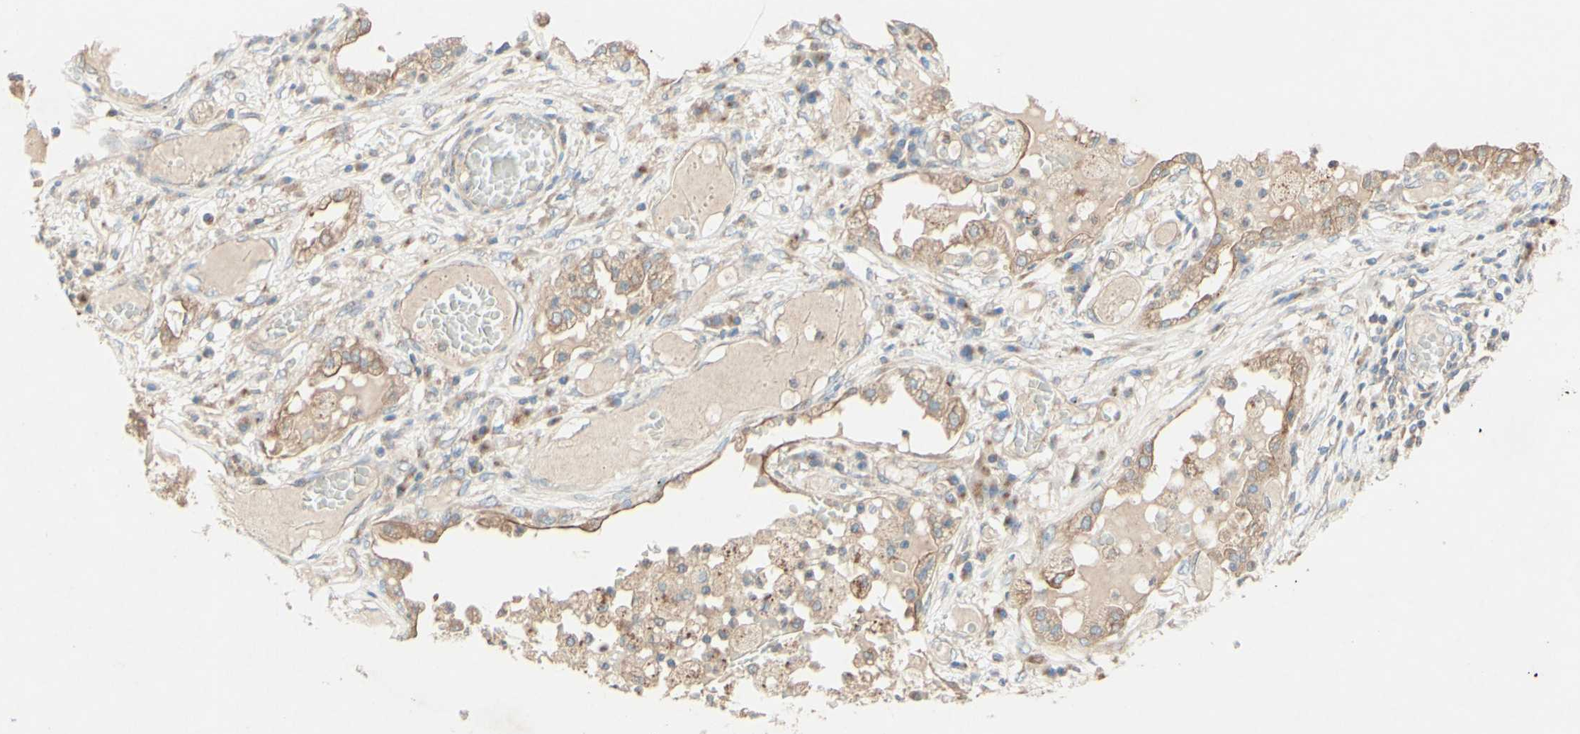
{"staining": {"intensity": "weak", "quantity": ">75%", "location": "cytoplasmic/membranous"}, "tissue": "lung cancer", "cell_type": "Tumor cells", "image_type": "cancer", "snomed": [{"axis": "morphology", "description": "Squamous cell carcinoma, NOS"}, {"axis": "topography", "description": "Lung"}], "caption": "Weak cytoplasmic/membranous positivity for a protein is appreciated in approximately >75% of tumor cells of lung squamous cell carcinoma using immunohistochemistry (IHC).", "gene": "MTM1", "patient": {"sex": "male", "age": 71}}